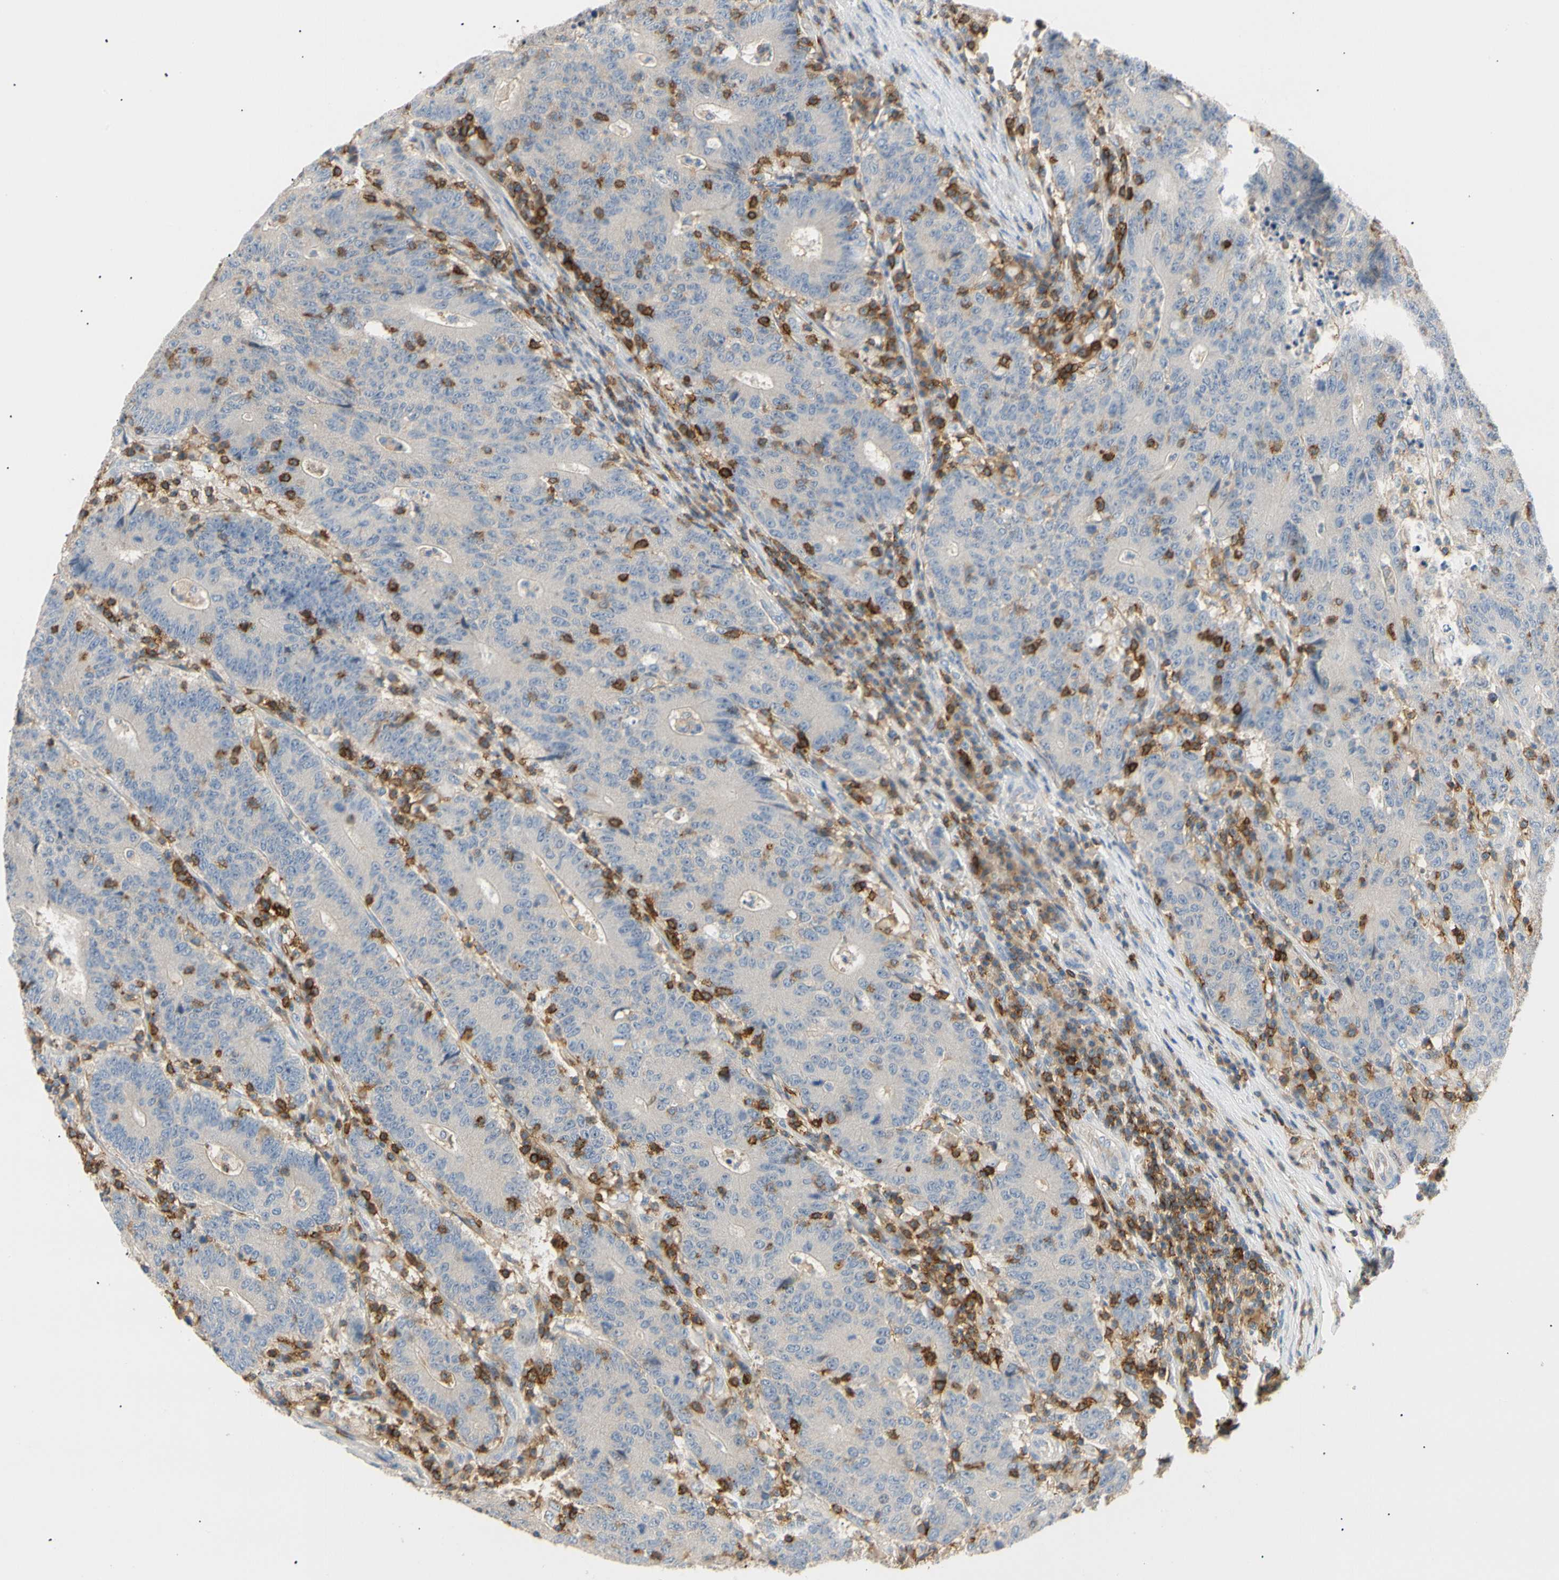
{"staining": {"intensity": "negative", "quantity": "none", "location": "none"}, "tissue": "colorectal cancer", "cell_type": "Tumor cells", "image_type": "cancer", "snomed": [{"axis": "morphology", "description": "Normal tissue, NOS"}, {"axis": "morphology", "description": "Adenocarcinoma, NOS"}, {"axis": "topography", "description": "Colon"}], "caption": "The photomicrograph demonstrates no staining of tumor cells in colorectal adenocarcinoma.", "gene": "TNFRSF18", "patient": {"sex": "female", "age": 75}}